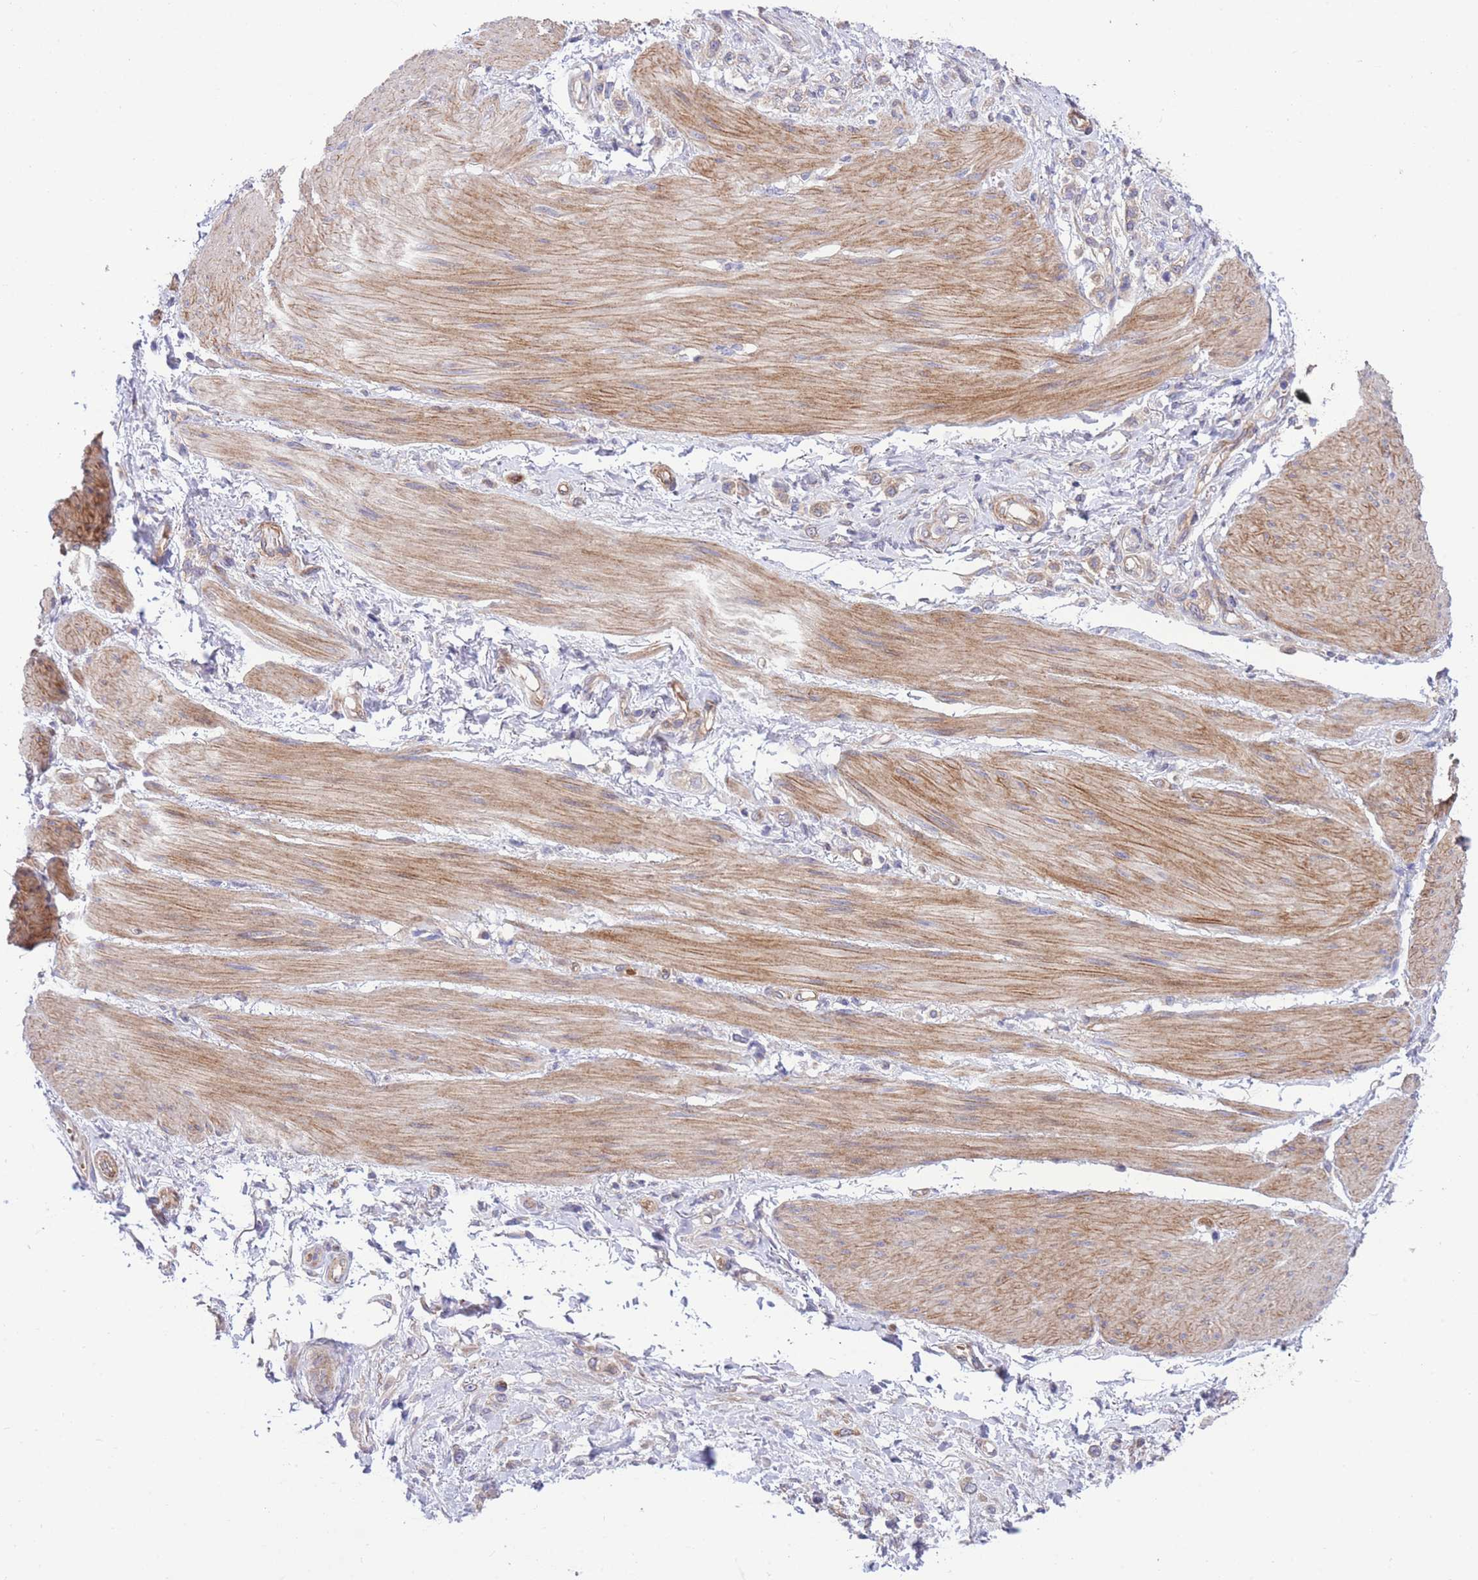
{"staining": {"intensity": "weak", "quantity": ">75%", "location": "cytoplasmic/membranous"}, "tissue": "stomach cancer", "cell_type": "Tumor cells", "image_type": "cancer", "snomed": [{"axis": "morphology", "description": "Adenocarcinoma, NOS"}, {"axis": "topography", "description": "Stomach"}], "caption": "Immunohistochemical staining of adenocarcinoma (stomach) reveals weak cytoplasmic/membranous protein expression in about >75% of tumor cells.", "gene": "CHAC1", "patient": {"sex": "female", "age": 65}}